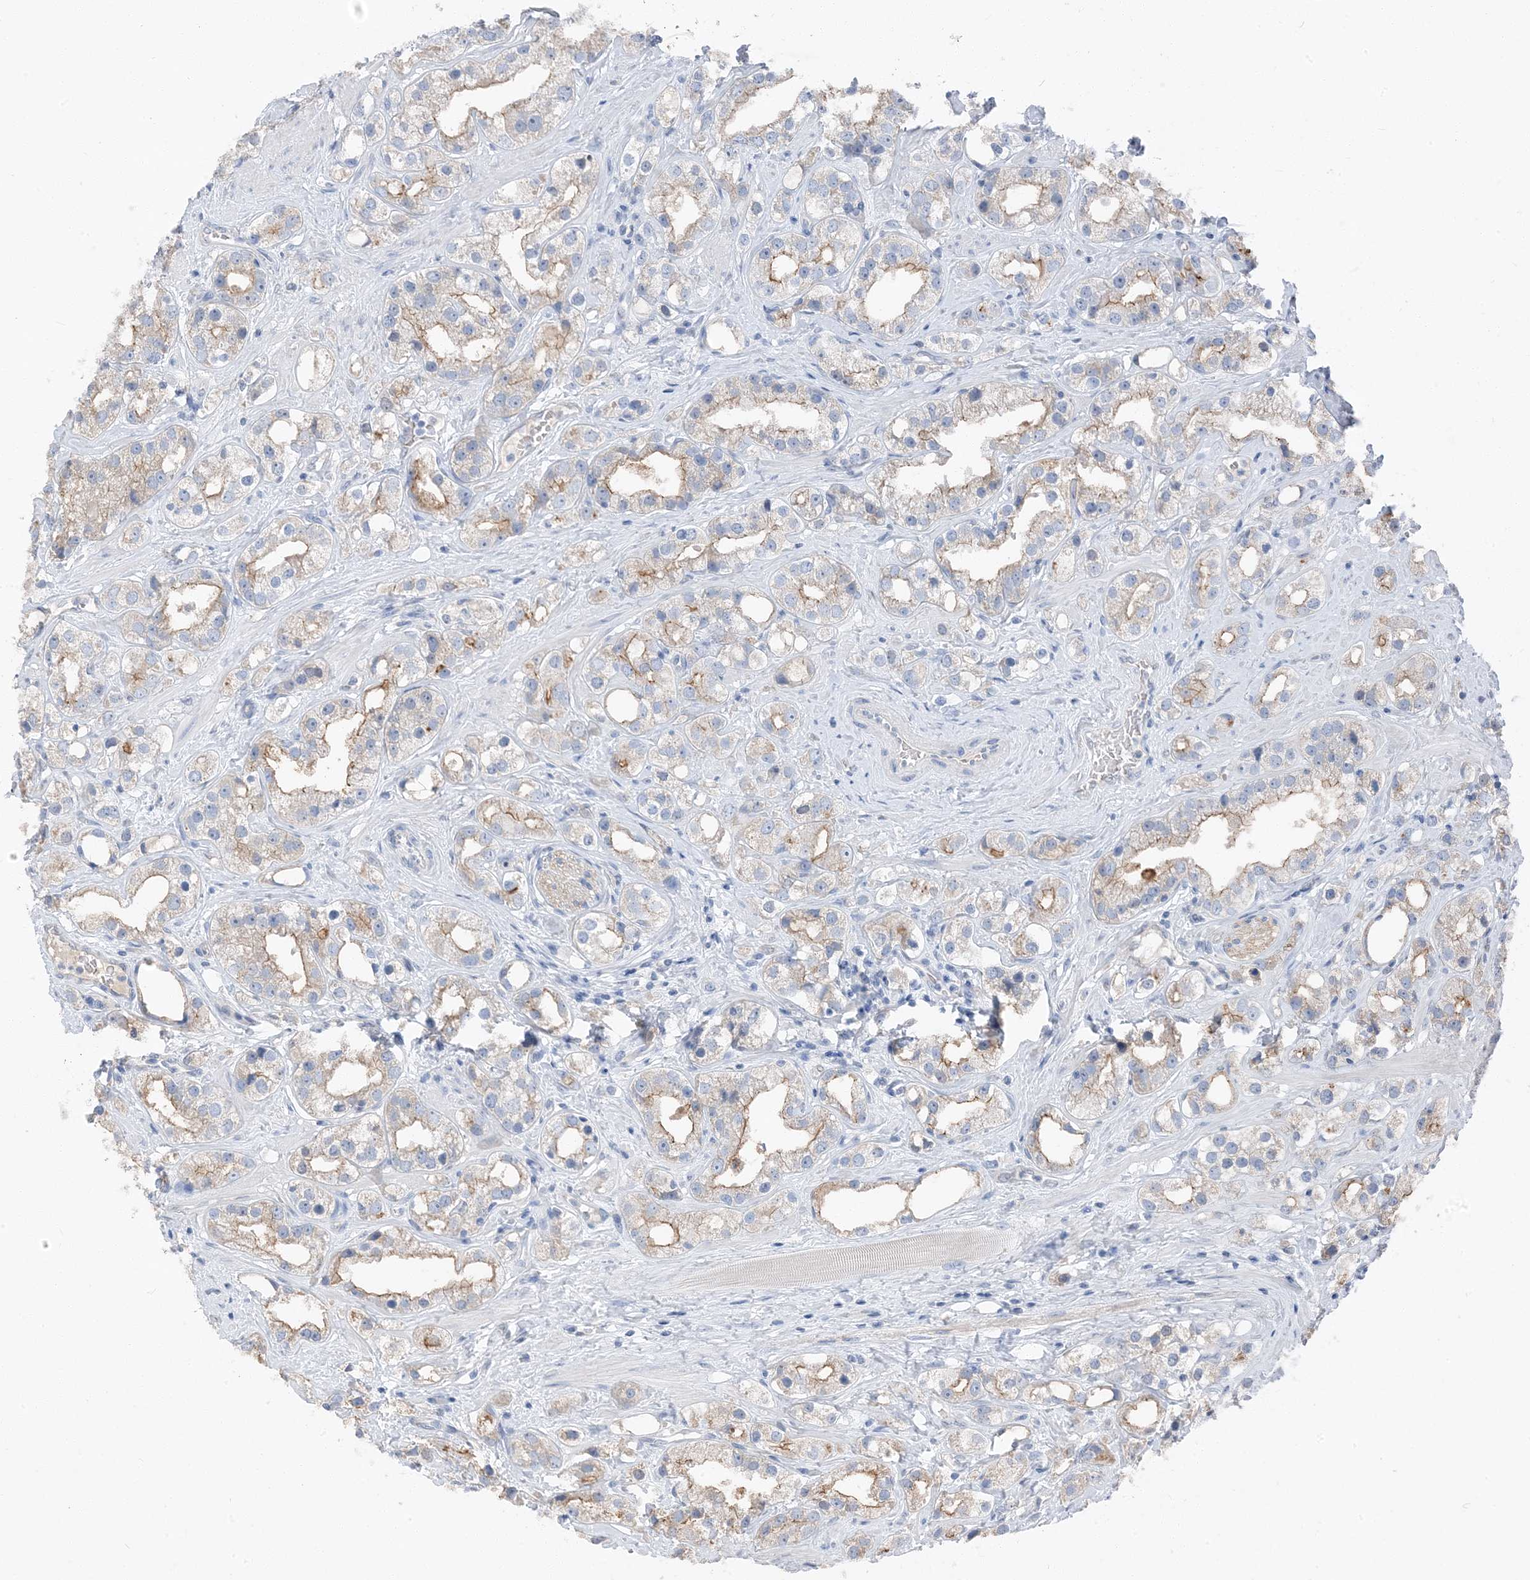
{"staining": {"intensity": "weak", "quantity": "25%-75%", "location": "cytoplasmic/membranous"}, "tissue": "prostate cancer", "cell_type": "Tumor cells", "image_type": "cancer", "snomed": [{"axis": "morphology", "description": "Adenocarcinoma, NOS"}, {"axis": "topography", "description": "Prostate"}], "caption": "Weak cytoplasmic/membranous positivity for a protein is seen in approximately 25%-75% of tumor cells of adenocarcinoma (prostate) using IHC.", "gene": "NCOA7", "patient": {"sex": "male", "age": 79}}